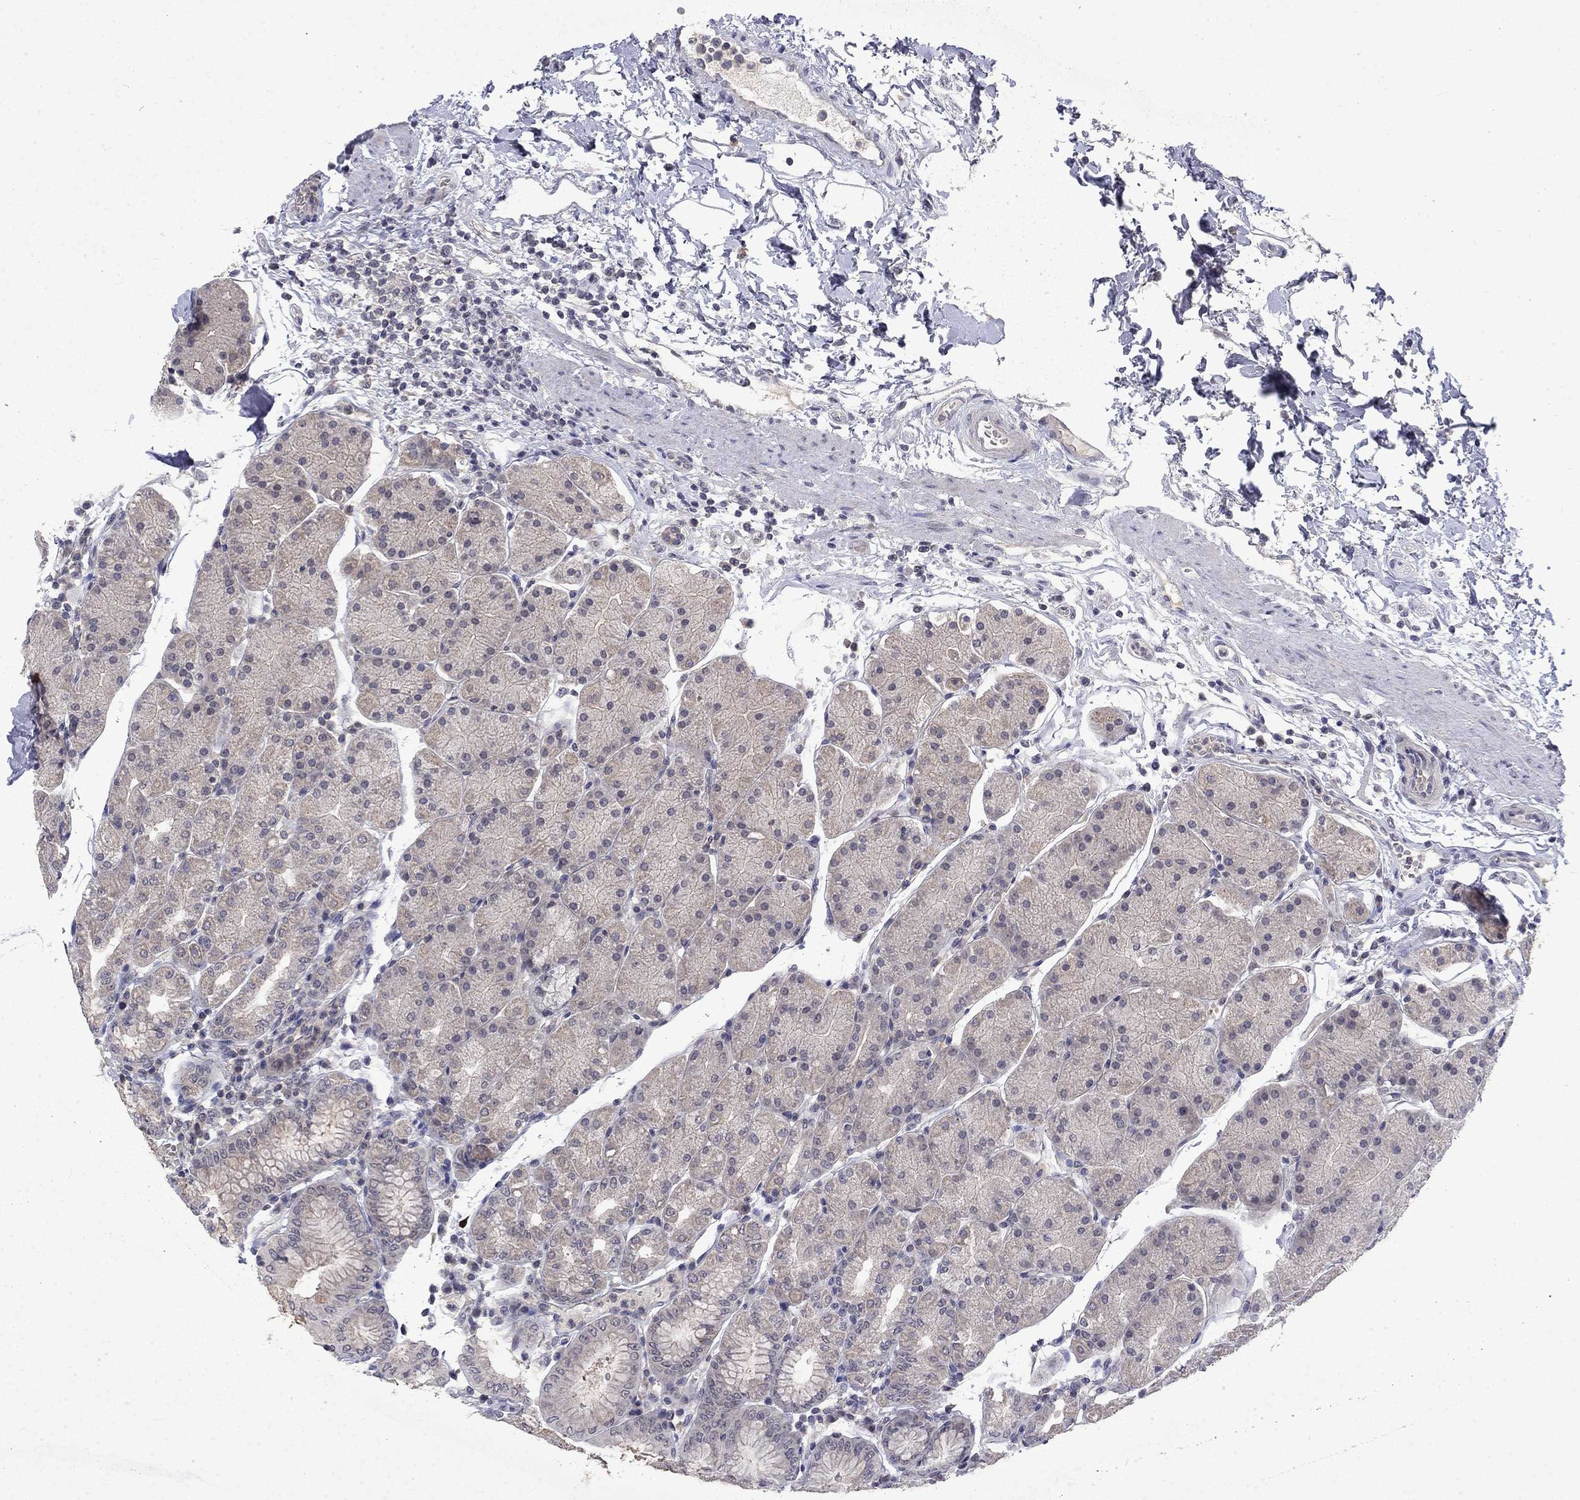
{"staining": {"intensity": "weak", "quantity": "<25%", "location": "cytoplasmic/membranous"}, "tissue": "stomach", "cell_type": "Glandular cells", "image_type": "normal", "snomed": [{"axis": "morphology", "description": "Normal tissue, NOS"}, {"axis": "topography", "description": "Stomach"}], "caption": "Glandular cells are negative for brown protein staining in benign stomach. (DAB immunohistochemistry (IHC) with hematoxylin counter stain).", "gene": "CHAT", "patient": {"sex": "male", "age": 54}}